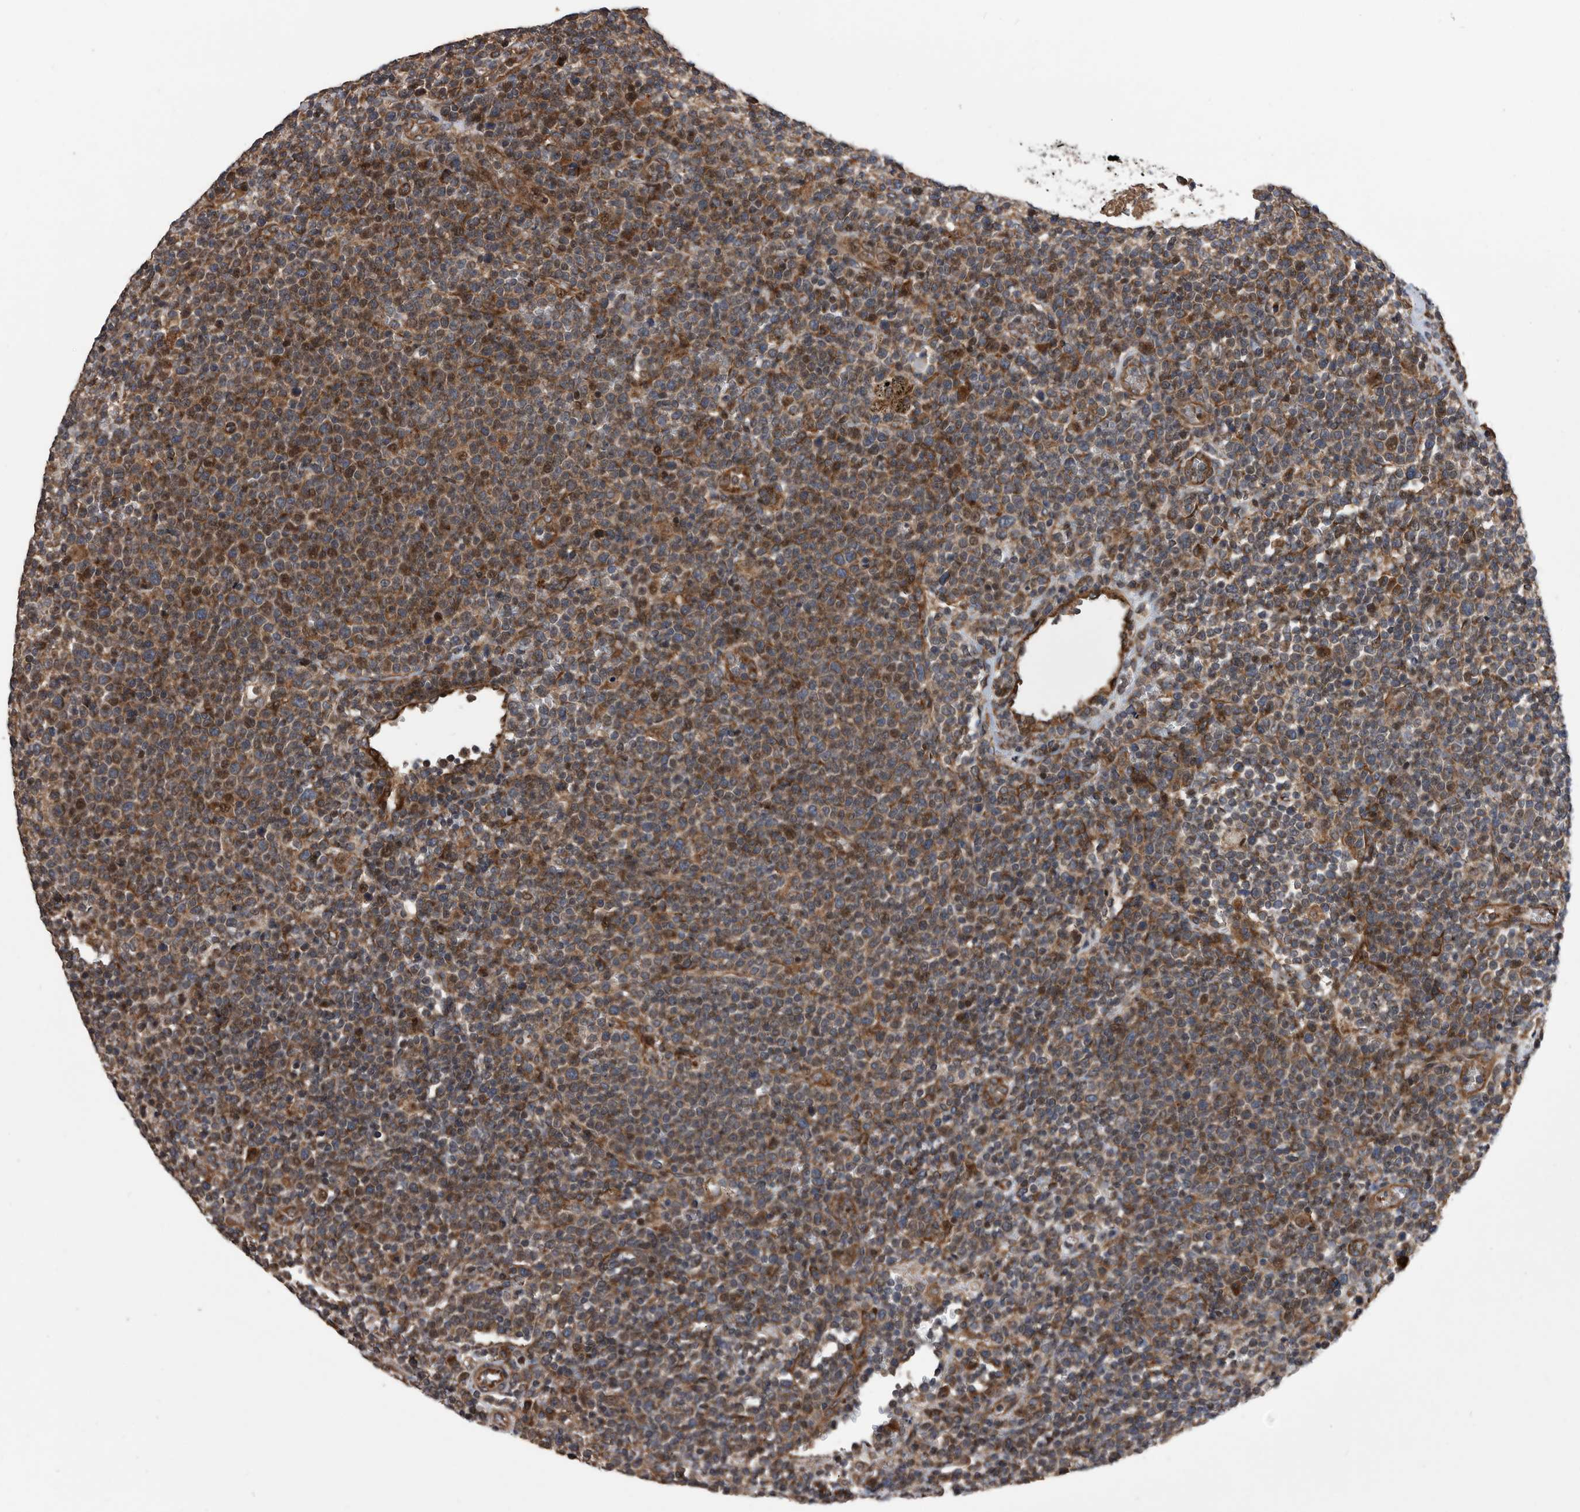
{"staining": {"intensity": "moderate", "quantity": "25%-75%", "location": "cytoplasmic/membranous"}, "tissue": "lymphoma", "cell_type": "Tumor cells", "image_type": "cancer", "snomed": [{"axis": "morphology", "description": "Malignant lymphoma, non-Hodgkin's type, High grade"}, {"axis": "topography", "description": "Lymph node"}], "caption": "Moderate cytoplasmic/membranous protein staining is seen in about 25%-75% of tumor cells in high-grade malignant lymphoma, non-Hodgkin's type.", "gene": "SERINC2", "patient": {"sex": "male", "age": 61}}